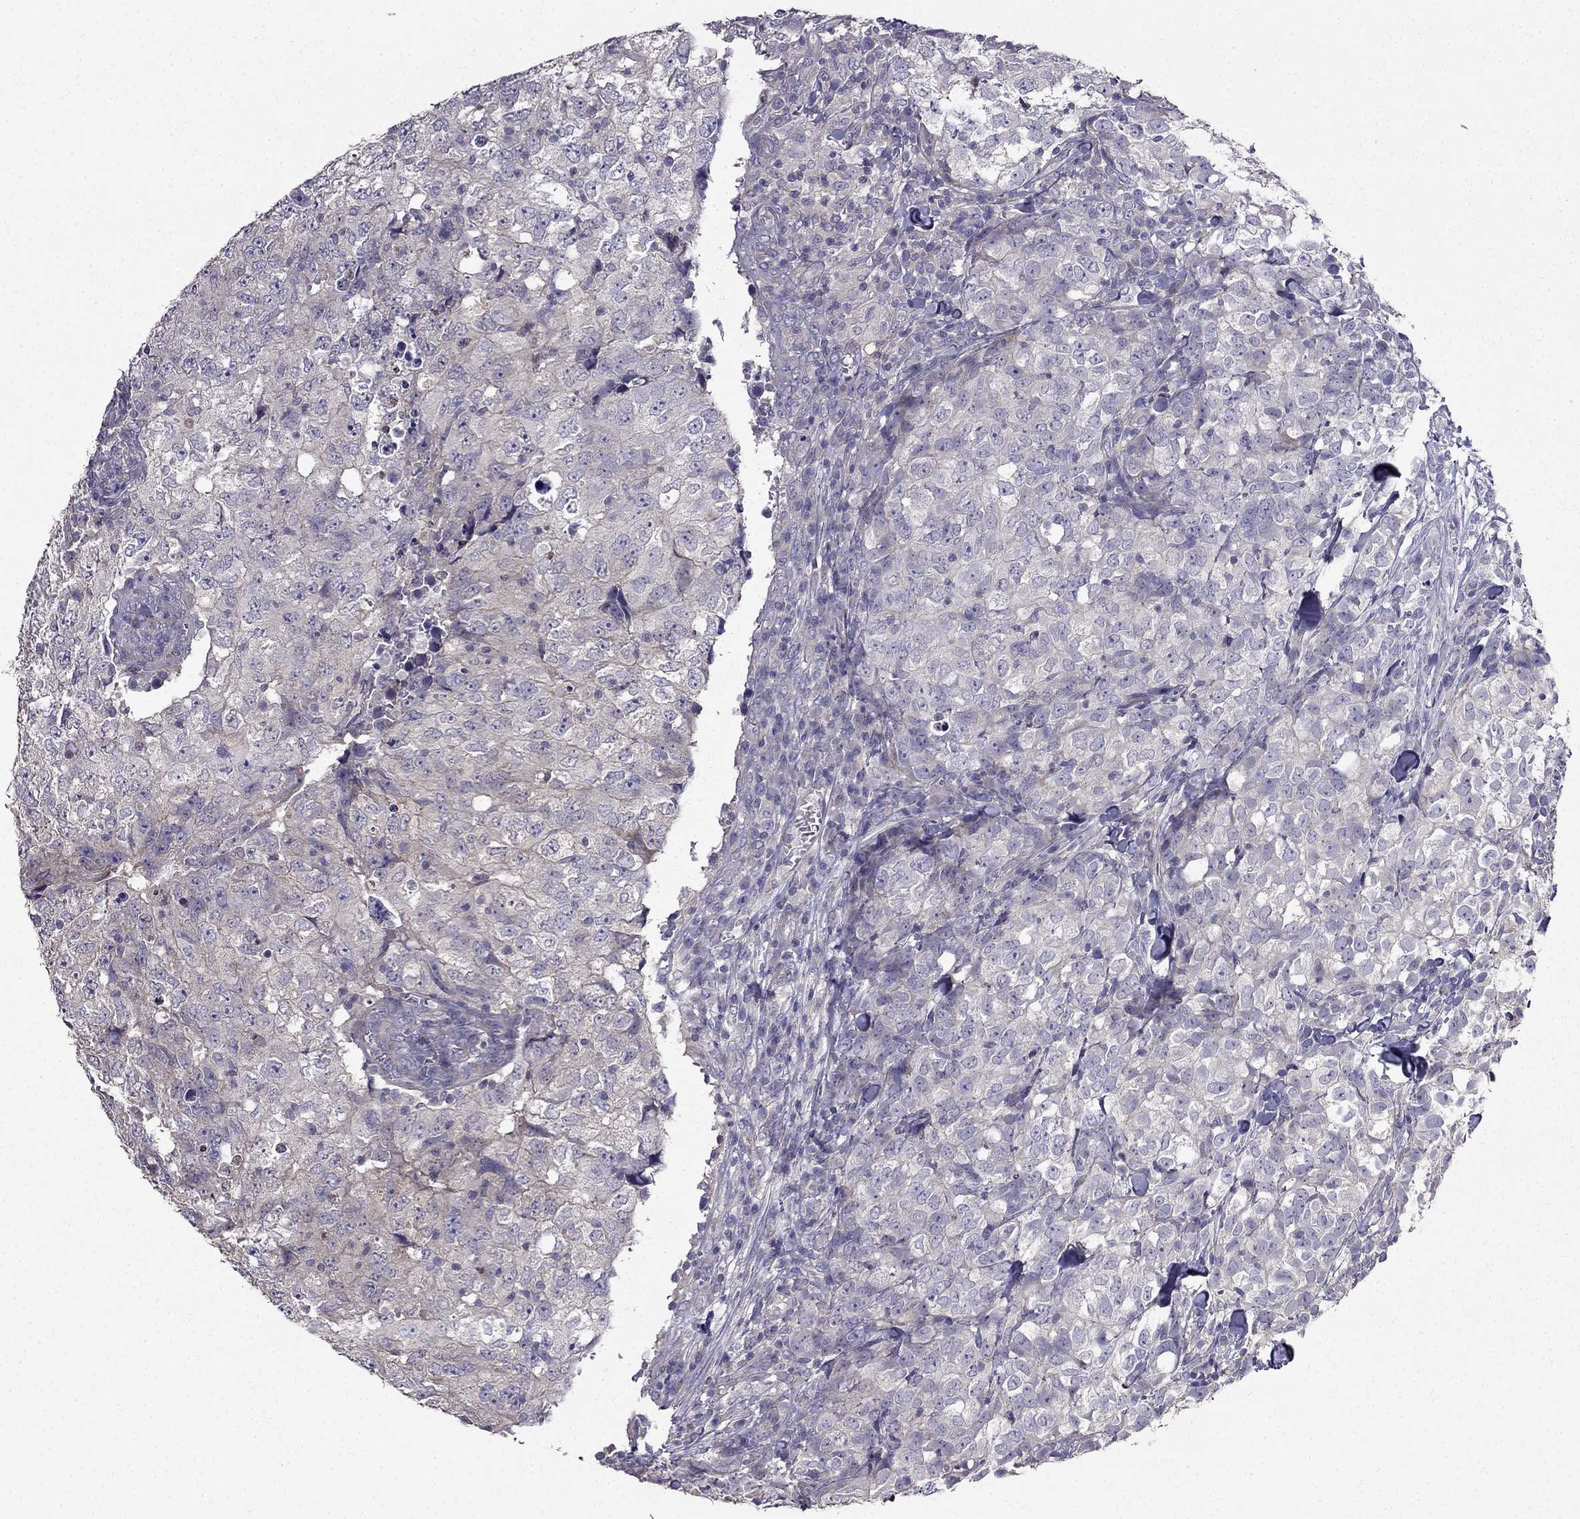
{"staining": {"intensity": "negative", "quantity": "none", "location": "none"}, "tissue": "breast cancer", "cell_type": "Tumor cells", "image_type": "cancer", "snomed": [{"axis": "morphology", "description": "Duct carcinoma"}, {"axis": "topography", "description": "Breast"}], "caption": "Tumor cells are negative for brown protein staining in breast cancer (intraductal carcinoma).", "gene": "AS3MT", "patient": {"sex": "female", "age": 30}}